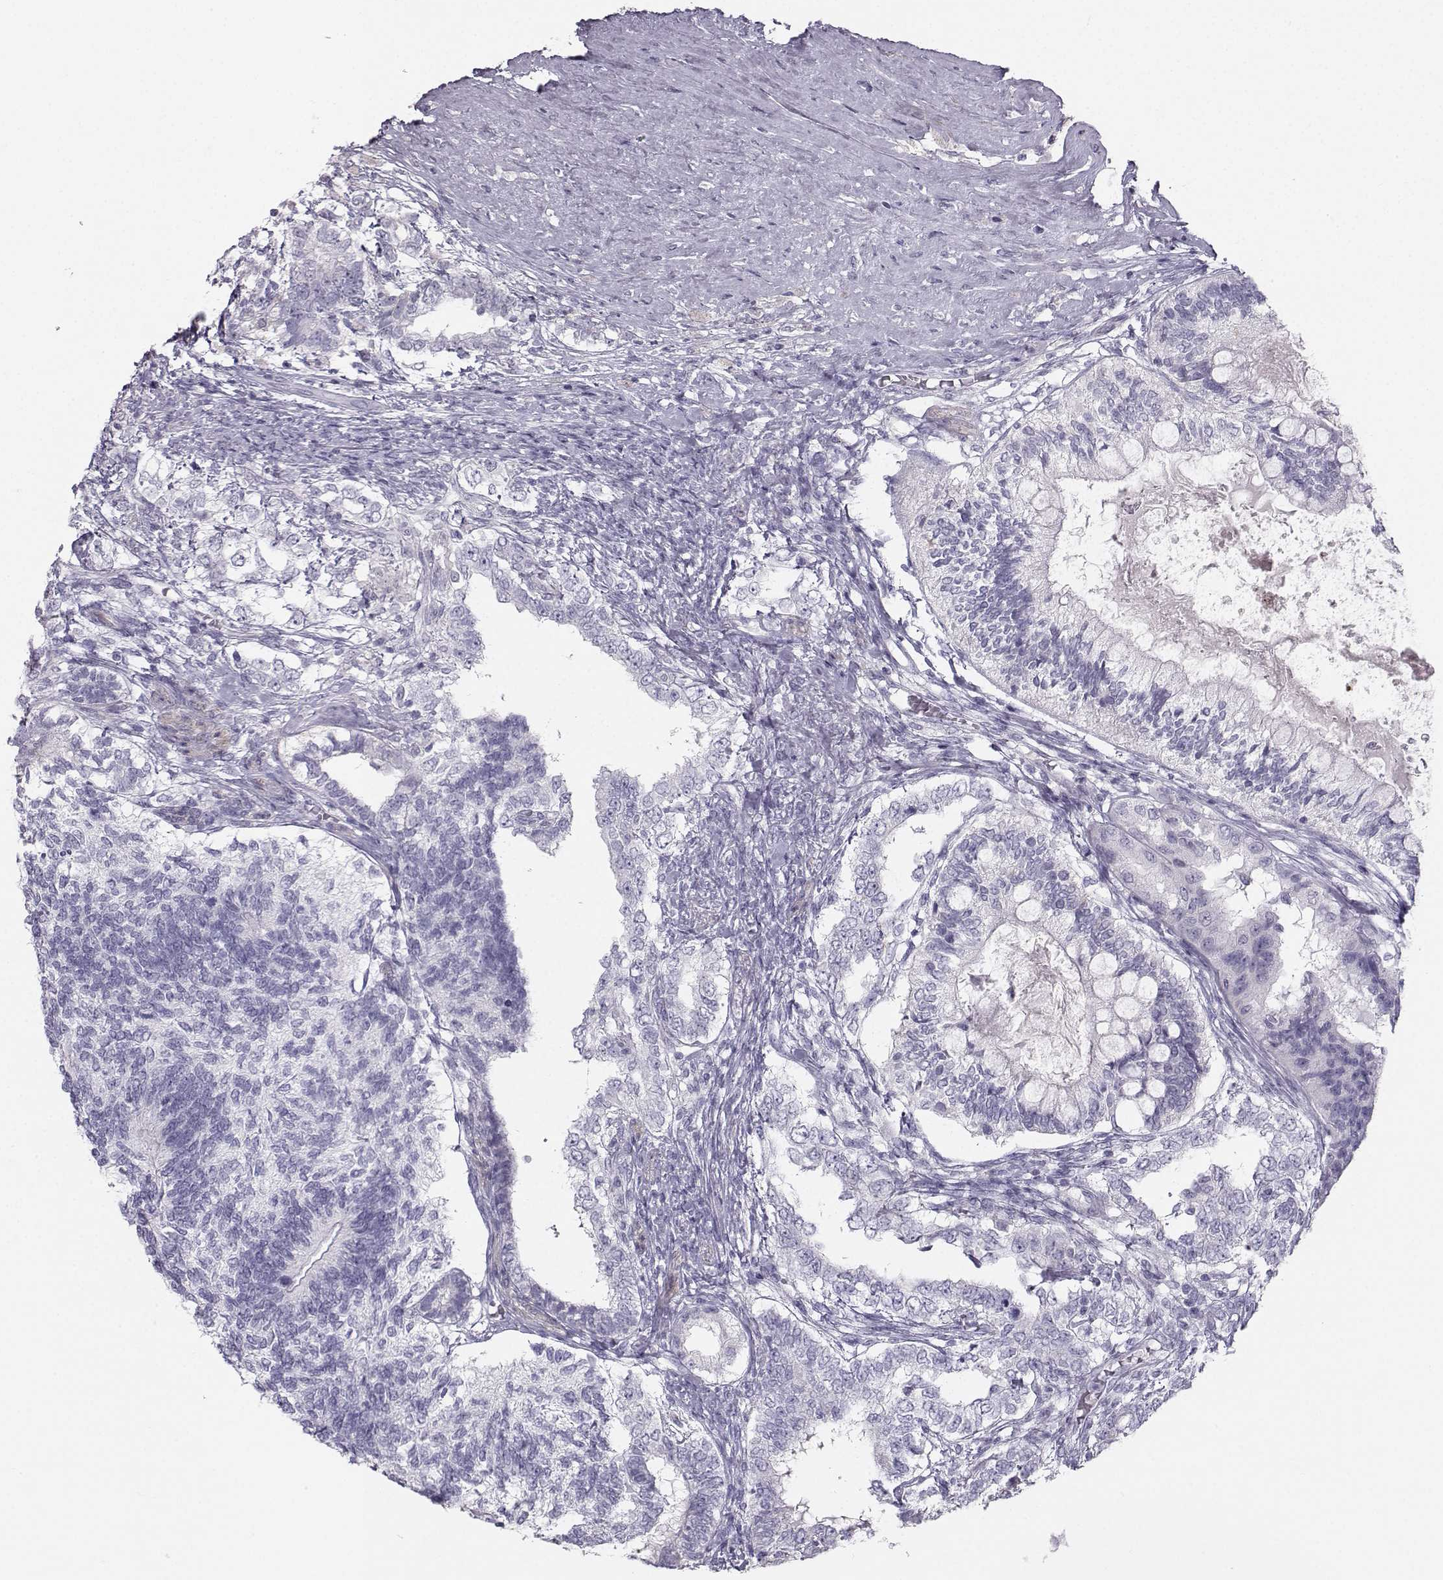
{"staining": {"intensity": "negative", "quantity": "none", "location": "none"}, "tissue": "testis cancer", "cell_type": "Tumor cells", "image_type": "cancer", "snomed": [{"axis": "morphology", "description": "Seminoma, NOS"}, {"axis": "morphology", "description": "Carcinoma, Embryonal, NOS"}, {"axis": "topography", "description": "Testis"}], "caption": "High power microscopy image of an immunohistochemistry micrograph of testis seminoma, revealing no significant expression in tumor cells. (Brightfield microscopy of DAB immunohistochemistry at high magnification).", "gene": "CASR", "patient": {"sex": "male", "age": 41}}